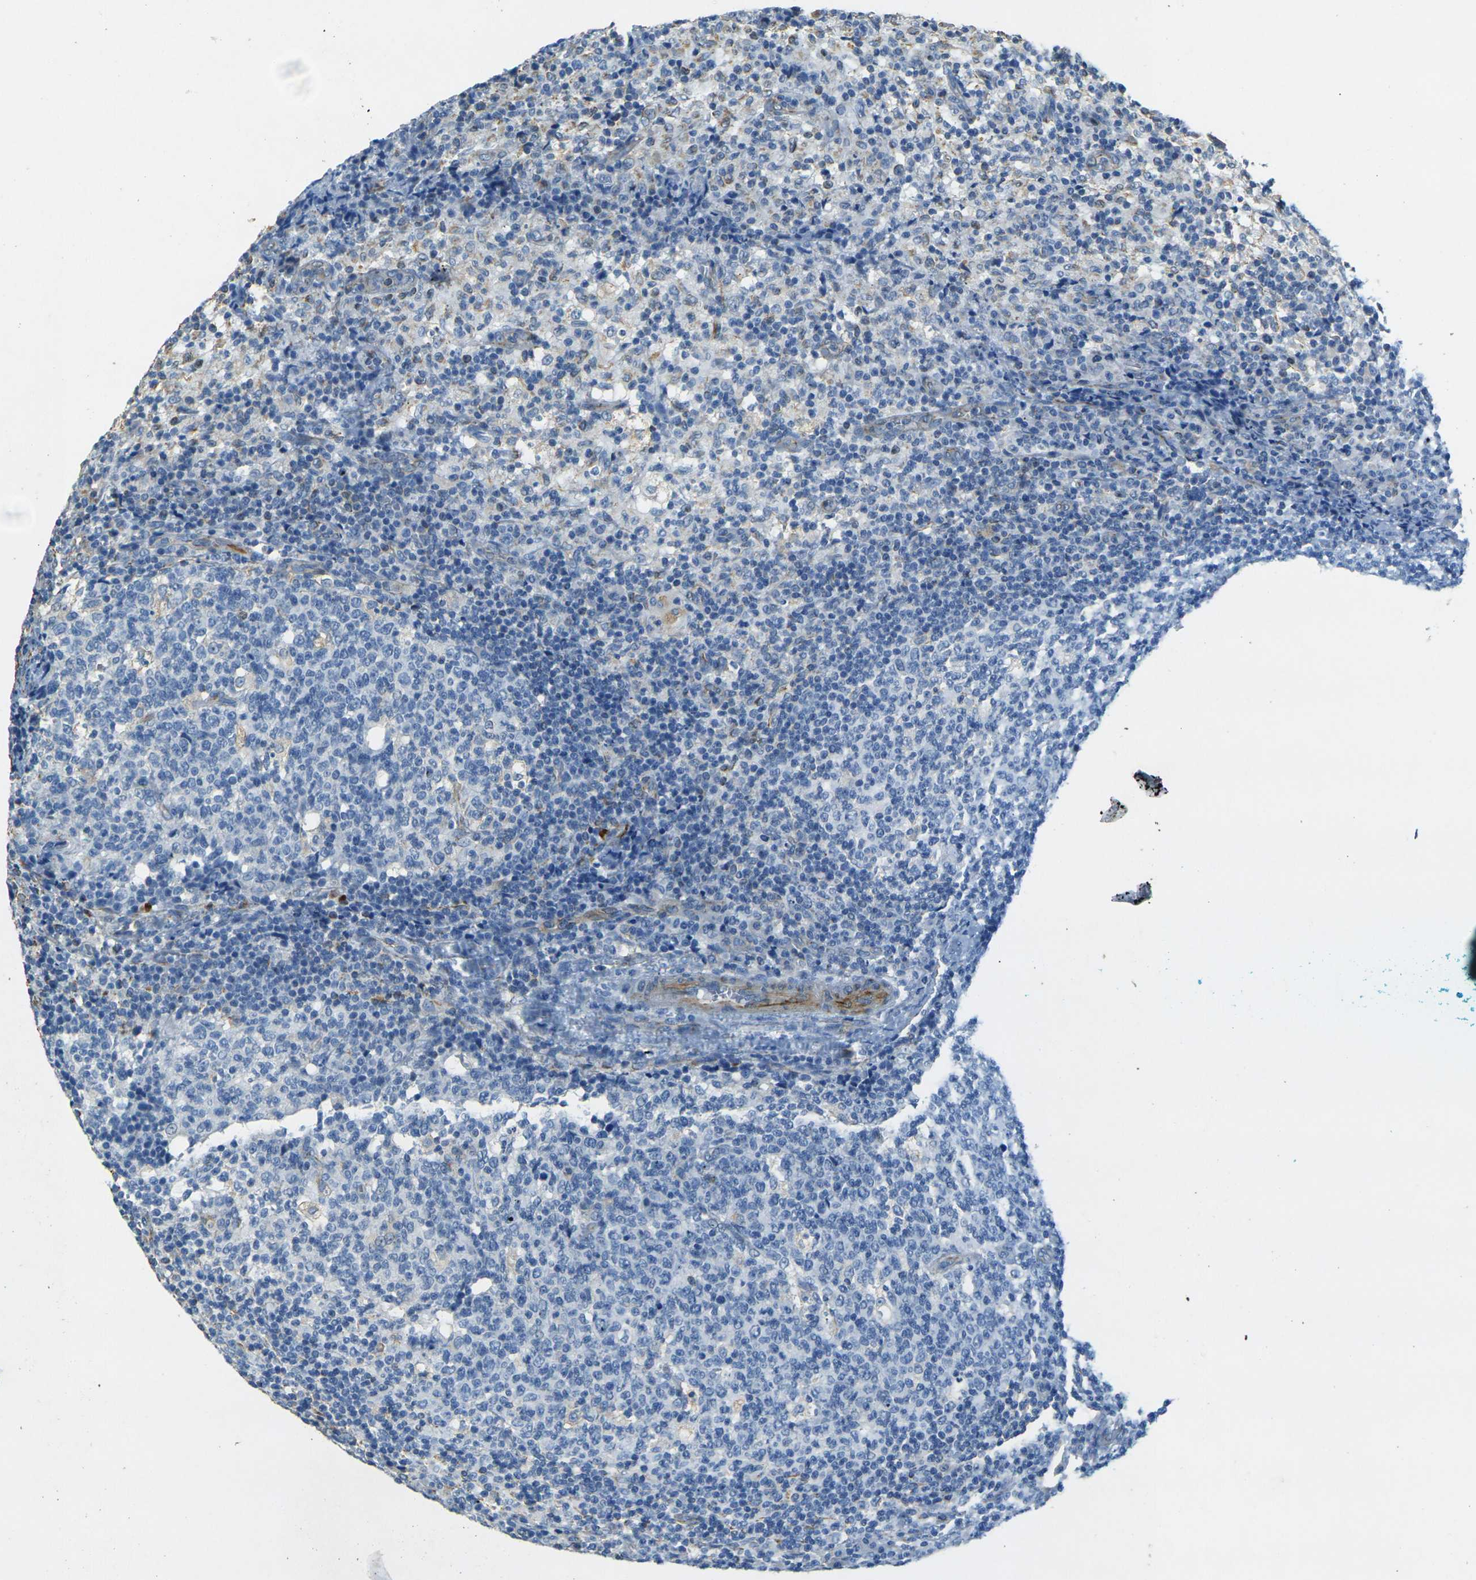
{"staining": {"intensity": "weak", "quantity": "<25%", "location": "cytoplasmic/membranous"}, "tissue": "lymph node", "cell_type": "Germinal center cells", "image_type": "normal", "snomed": [{"axis": "morphology", "description": "Normal tissue, NOS"}, {"axis": "morphology", "description": "Inflammation, NOS"}, {"axis": "topography", "description": "Lymph node"}], "caption": "Immunohistochemical staining of normal human lymph node exhibits no significant staining in germinal center cells.", "gene": "SORT1", "patient": {"sex": "male", "age": 55}}